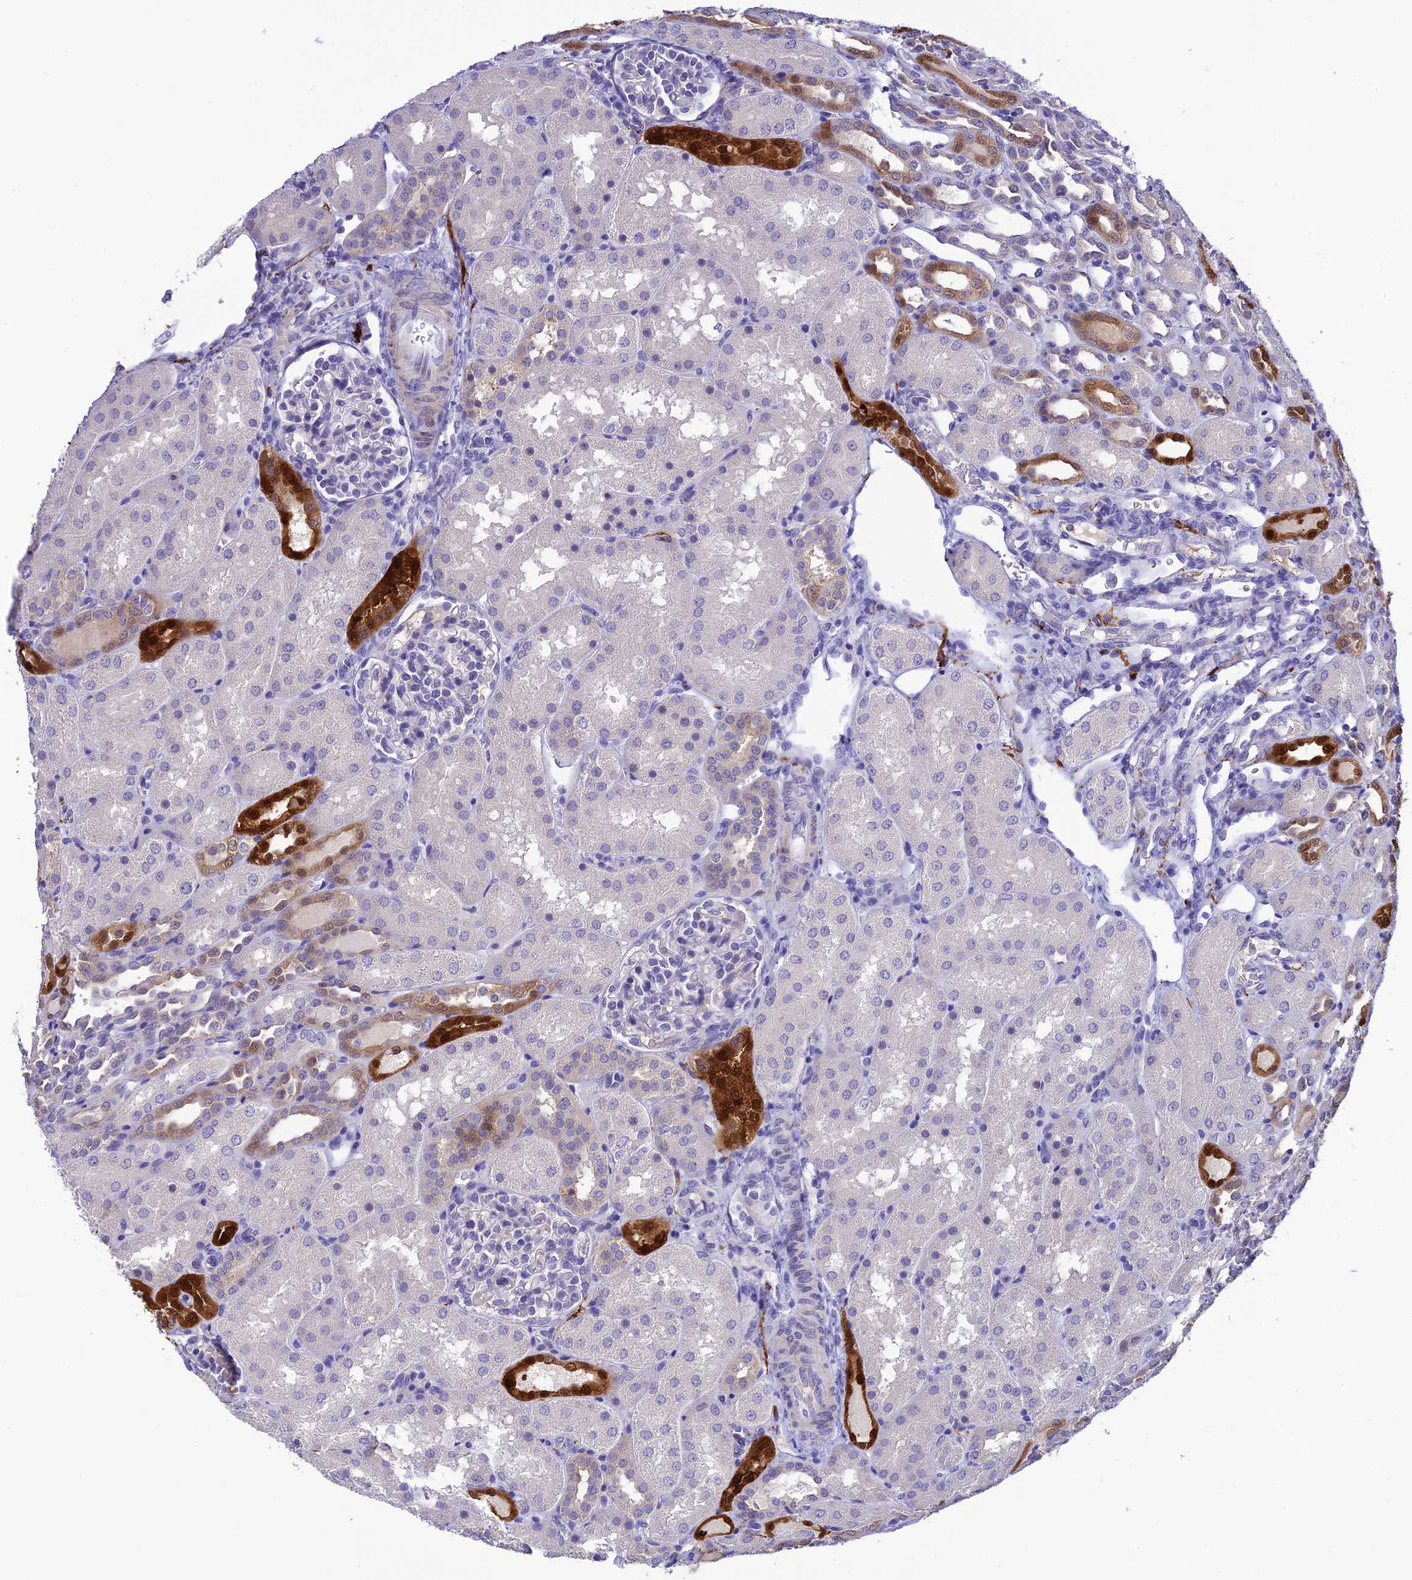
{"staining": {"intensity": "negative", "quantity": "none", "location": "none"}, "tissue": "kidney", "cell_type": "Cells in glomeruli", "image_type": "normal", "snomed": [{"axis": "morphology", "description": "Normal tissue, NOS"}, {"axis": "topography", "description": "Kidney"}], "caption": "A micrograph of human kidney is negative for staining in cells in glomeruli. (DAB immunohistochemistry visualized using brightfield microscopy, high magnification).", "gene": "XPO7", "patient": {"sex": "male", "age": 1}}